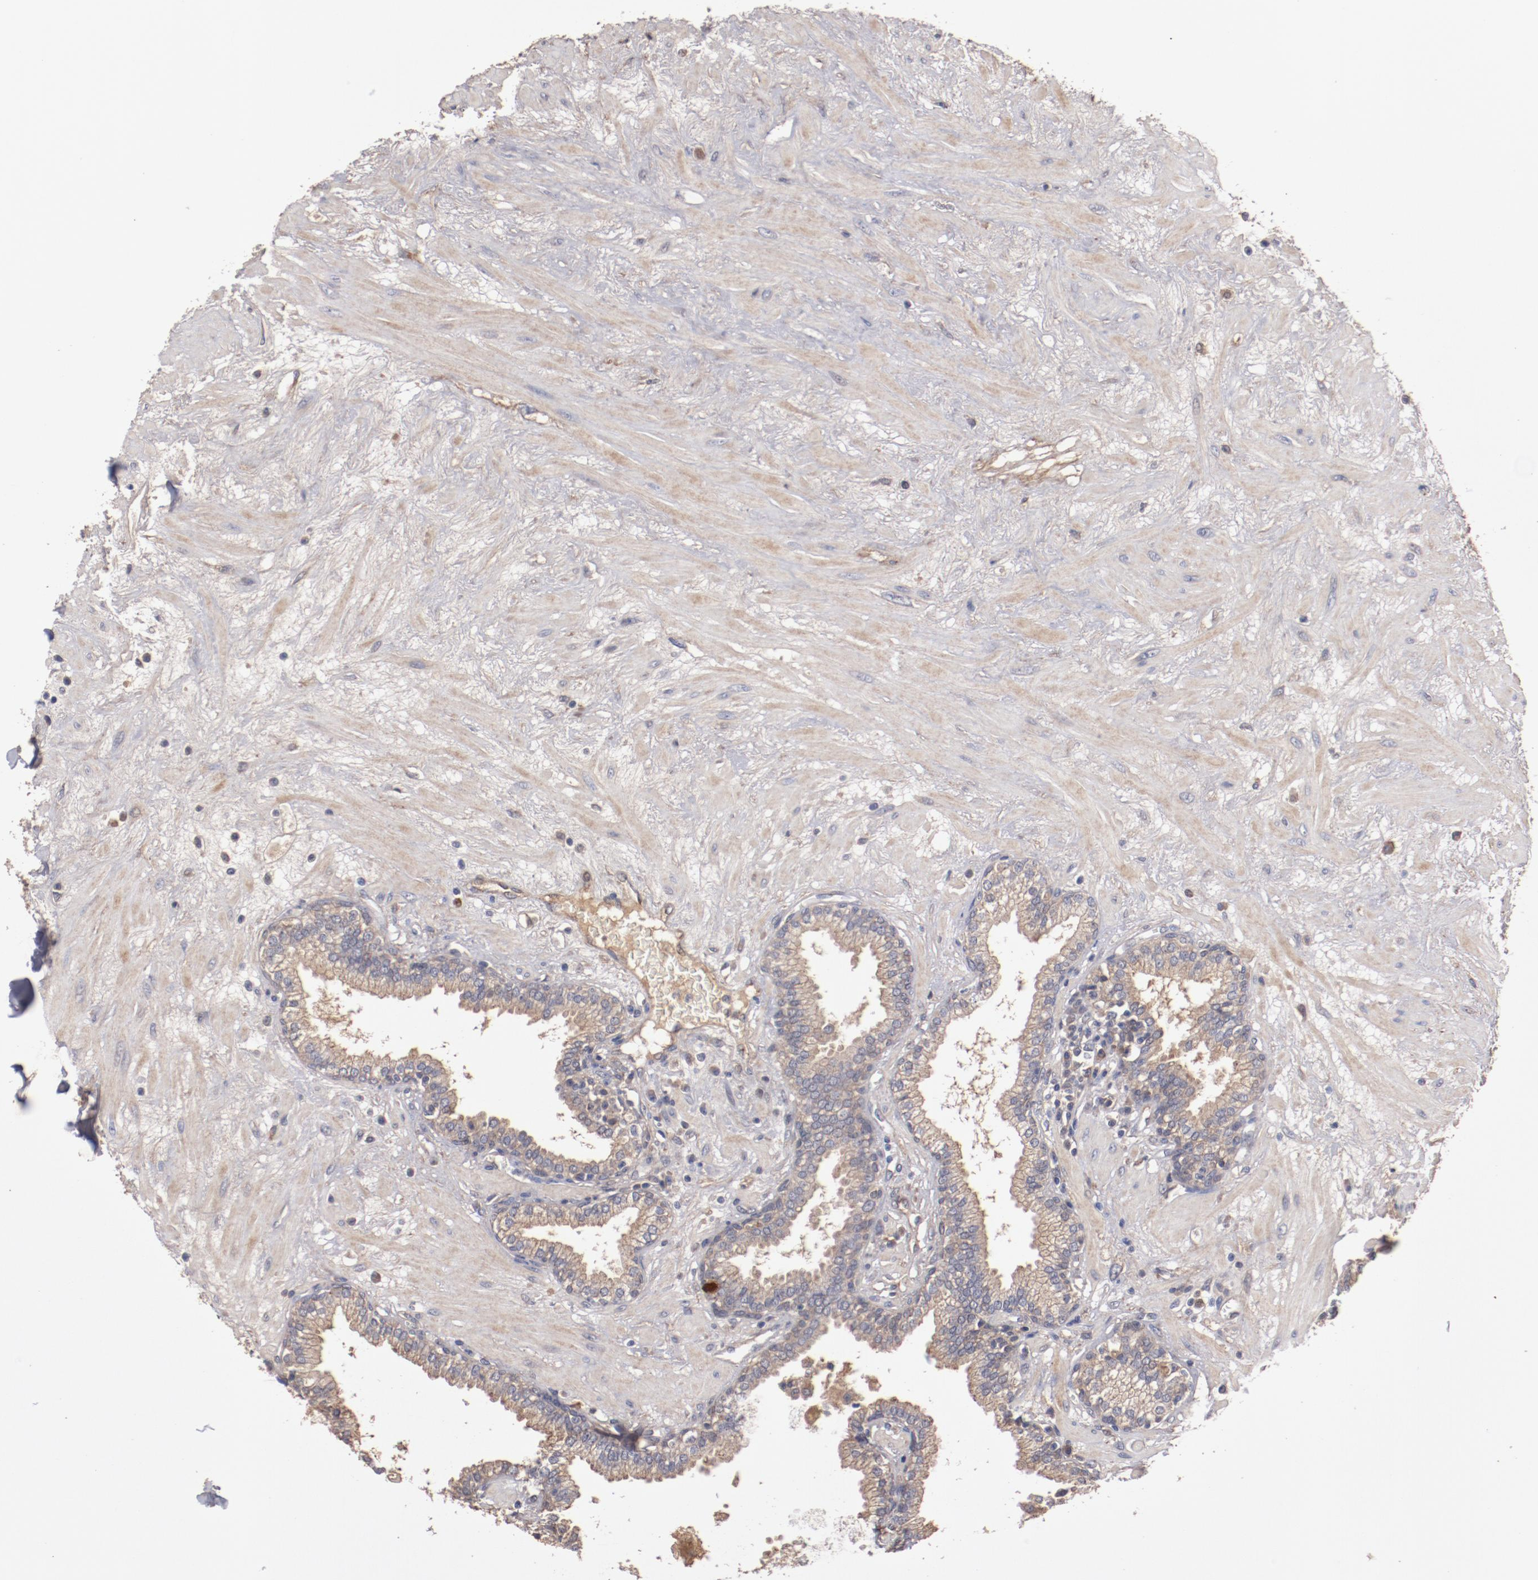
{"staining": {"intensity": "weak", "quantity": ">75%", "location": "cytoplasmic/membranous"}, "tissue": "prostate", "cell_type": "Glandular cells", "image_type": "normal", "snomed": [{"axis": "morphology", "description": "Normal tissue, NOS"}, {"axis": "topography", "description": "Prostate"}], "caption": "IHC (DAB (3,3'-diaminobenzidine)) staining of benign prostate demonstrates weak cytoplasmic/membranous protein expression in approximately >75% of glandular cells. (DAB (3,3'-diaminobenzidine) = brown stain, brightfield microscopy at high magnification).", "gene": "DIPK2B", "patient": {"sex": "male", "age": 64}}